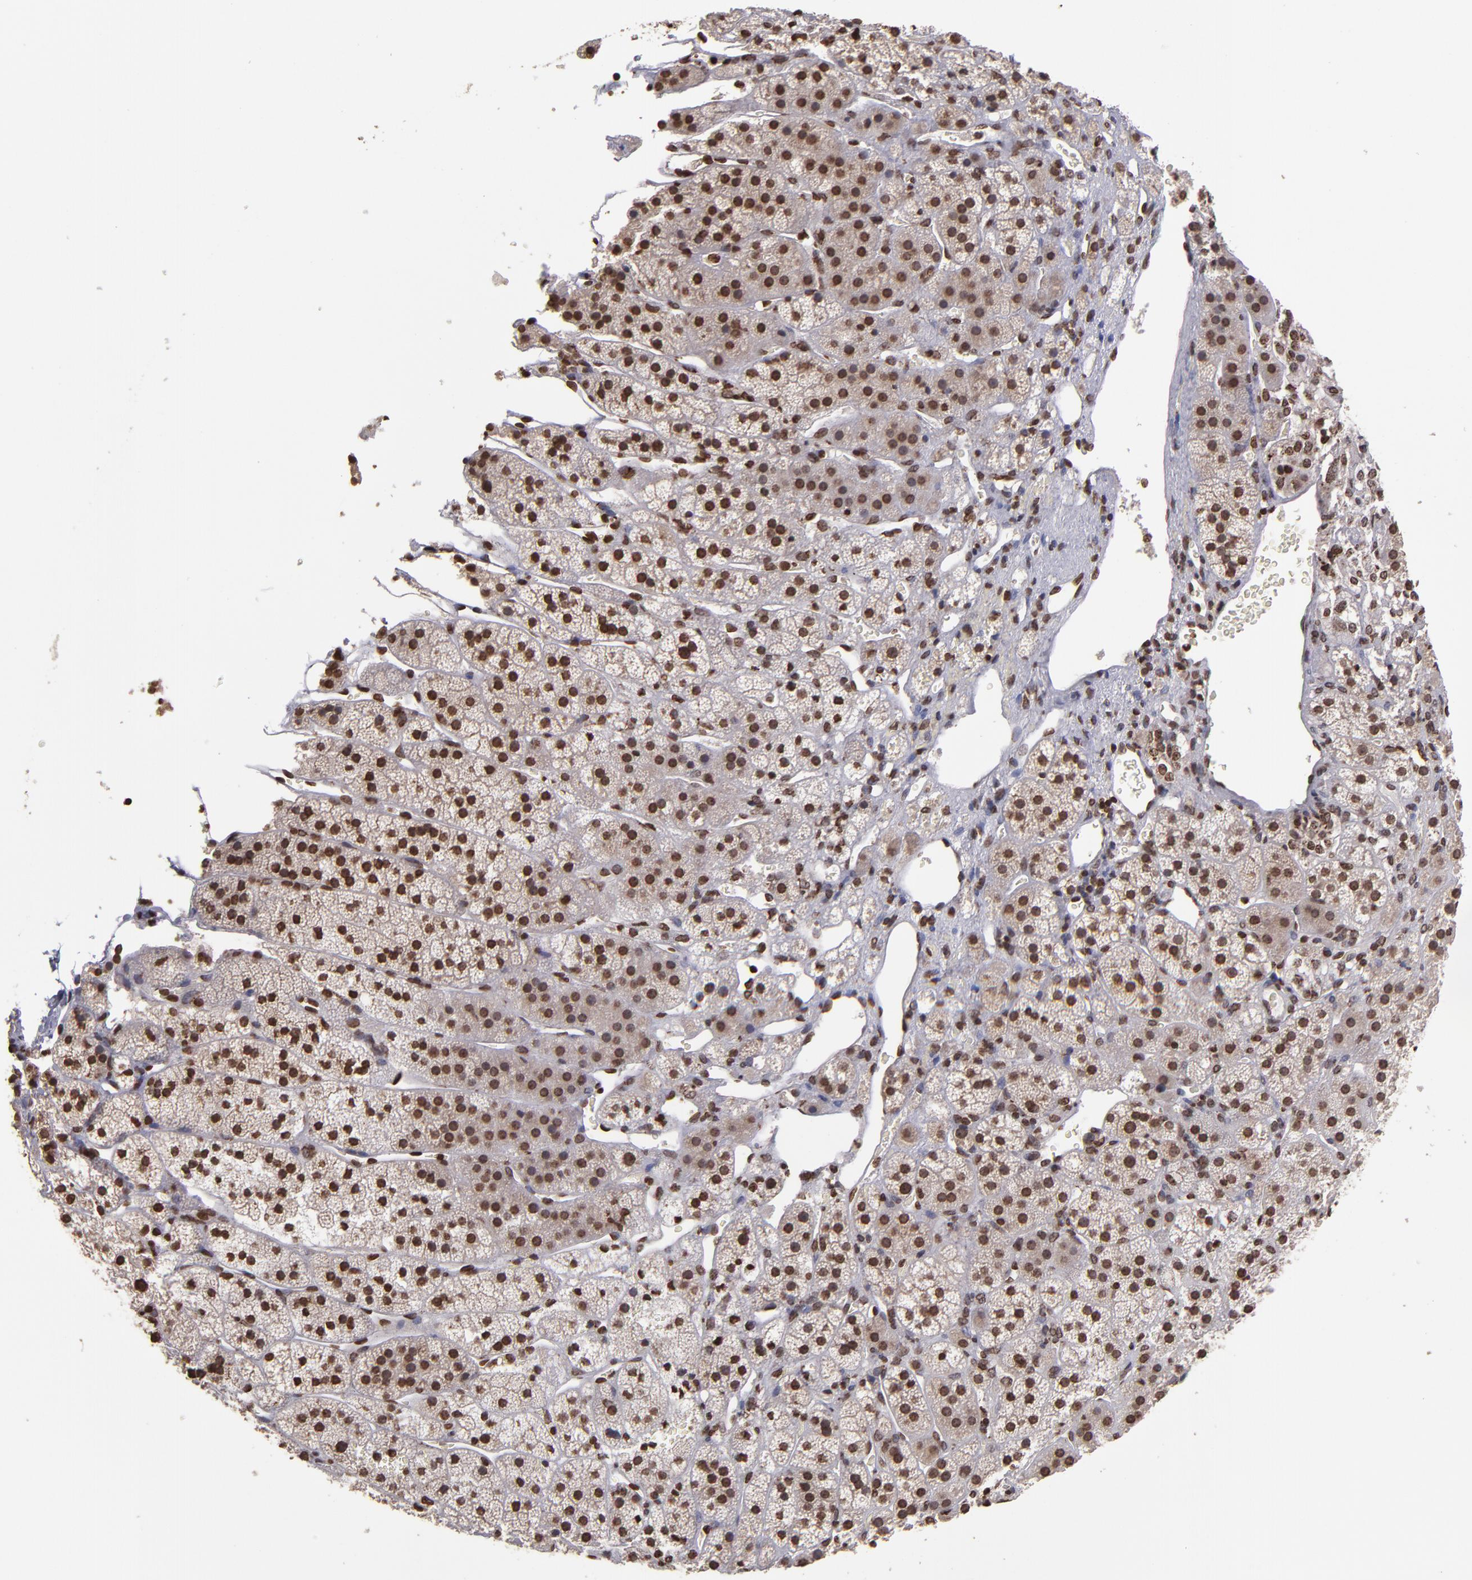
{"staining": {"intensity": "strong", "quantity": ">75%", "location": "cytoplasmic/membranous,nuclear"}, "tissue": "adrenal gland", "cell_type": "Glandular cells", "image_type": "normal", "snomed": [{"axis": "morphology", "description": "Normal tissue, NOS"}, {"axis": "topography", "description": "Adrenal gland"}], "caption": "A micrograph of human adrenal gland stained for a protein exhibits strong cytoplasmic/membranous,nuclear brown staining in glandular cells.", "gene": "CSDC2", "patient": {"sex": "female", "age": 44}}